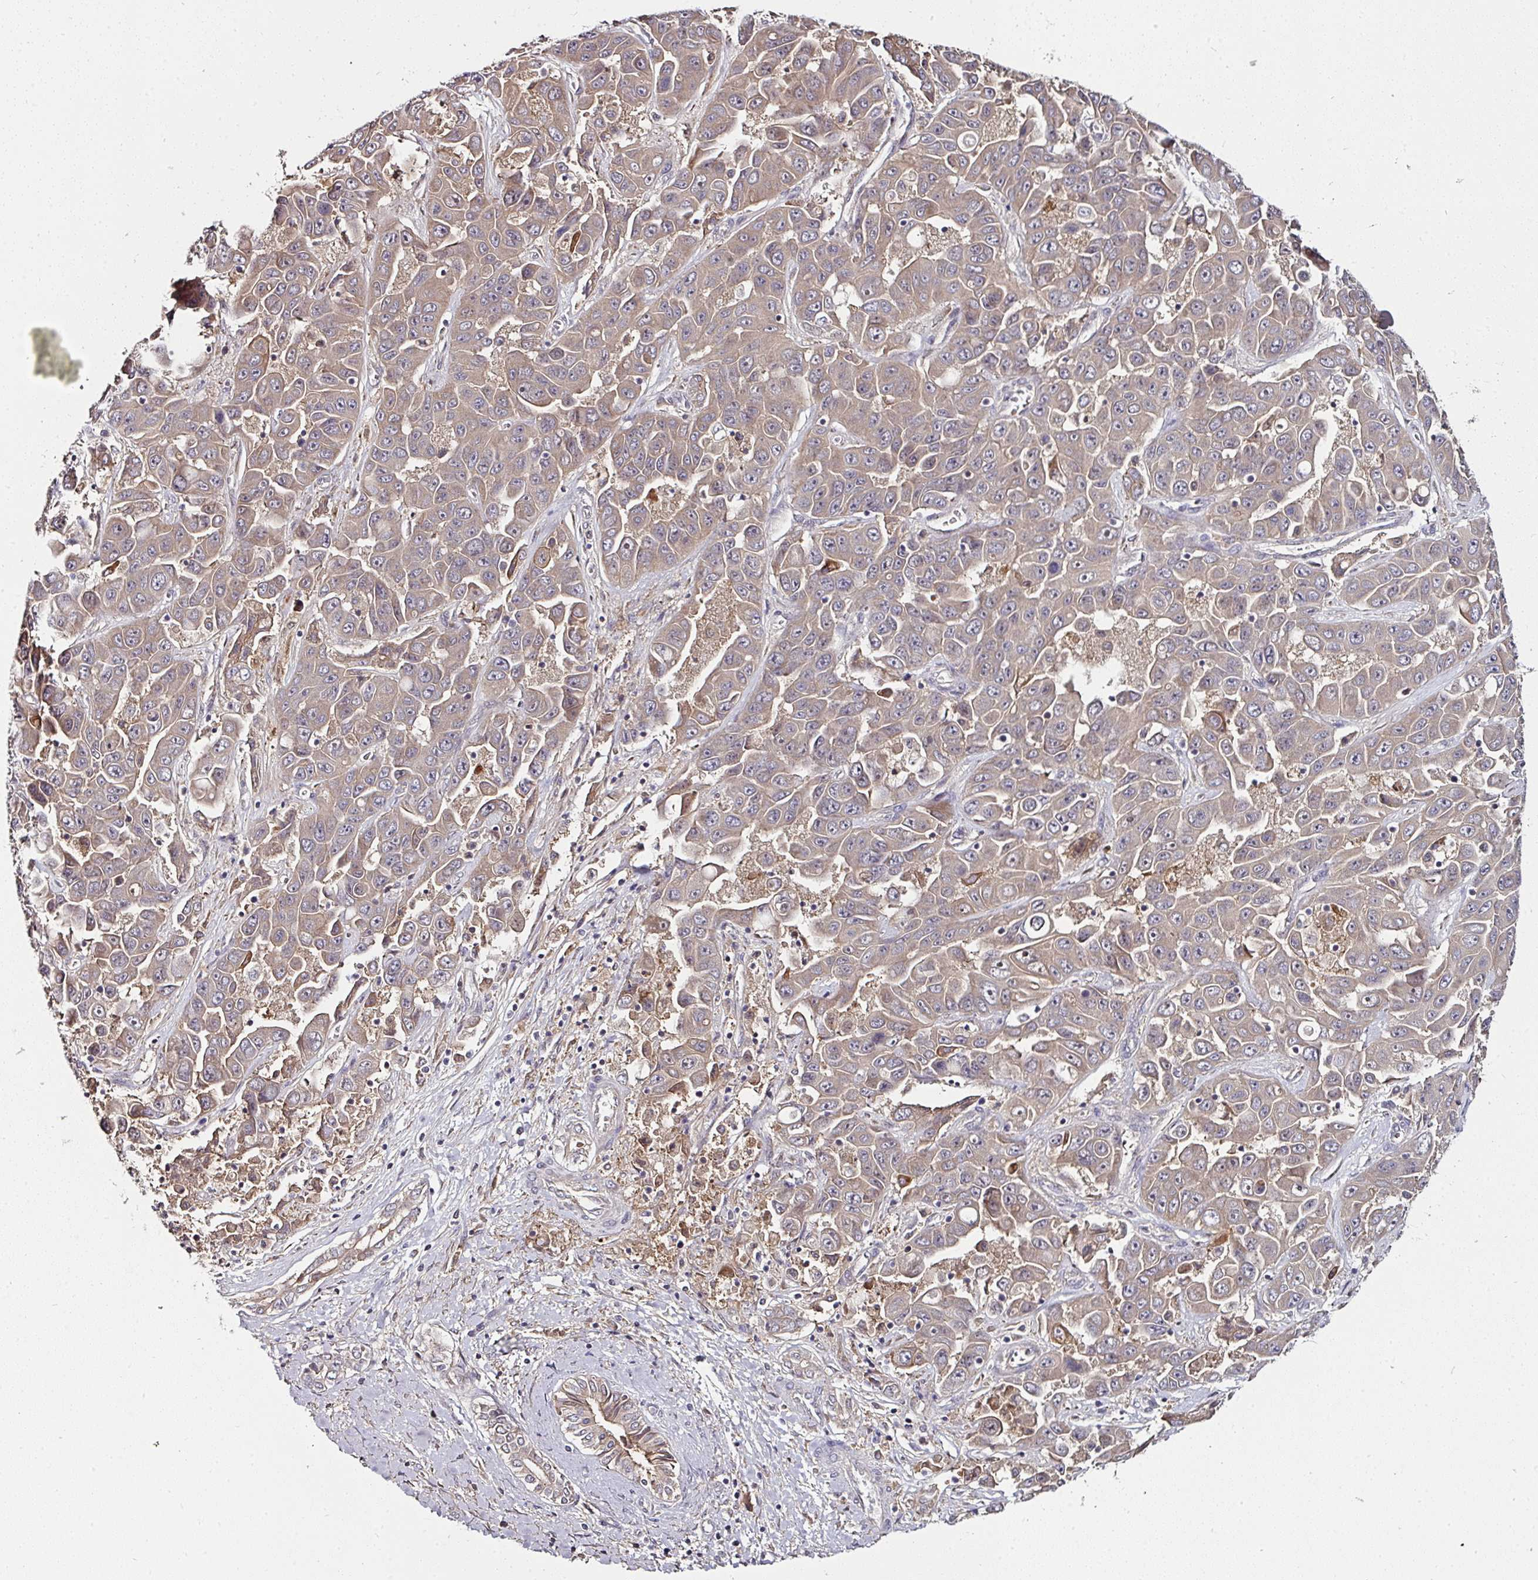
{"staining": {"intensity": "weak", "quantity": ">75%", "location": "cytoplasmic/membranous"}, "tissue": "liver cancer", "cell_type": "Tumor cells", "image_type": "cancer", "snomed": [{"axis": "morphology", "description": "Cholangiocarcinoma"}, {"axis": "topography", "description": "Liver"}], "caption": "An image of cholangiocarcinoma (liver) stained for a protein exhibits weak cytoplasmic/membranous brown staining in tumor cells.", "gene": "CTDSP2", "patient": {"sex": "female", "age": 52}}